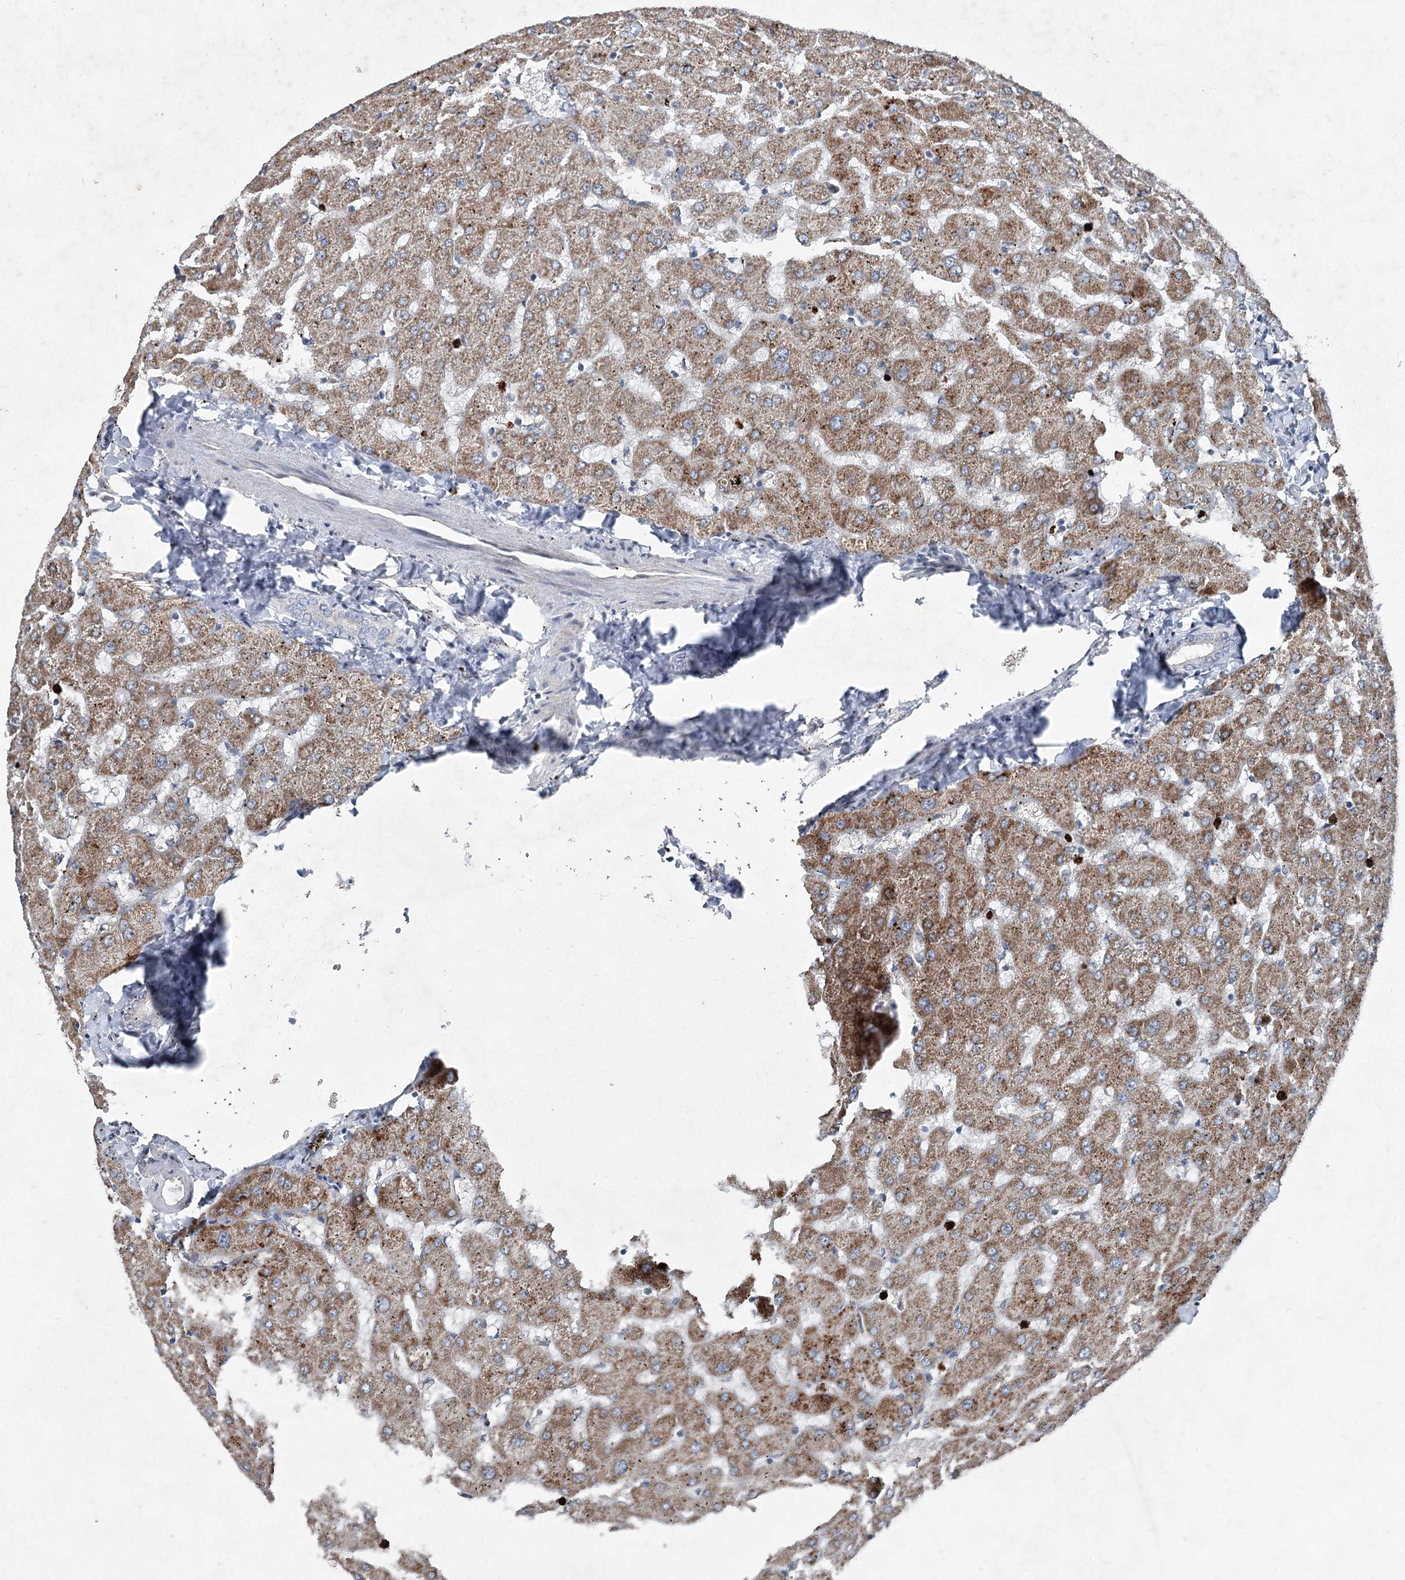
{"staining": {"intensity": "negative", "quantity": "none", "location": "none"}, "tissue": "liver", "cell_type": "Cholangiocytes", "image_type": "normal", "snomed": [{"axis": "morphology", "description": "Normal tissue, NOS"}, {"axis": "topography", "description": "Liver"}], "caption": "Immunohistochemical staining of normal human liver displays no significant staining in cholangiocytes.", "gene": "ENSG00000285330", "patient": {"sex": "female", "age": 63}}